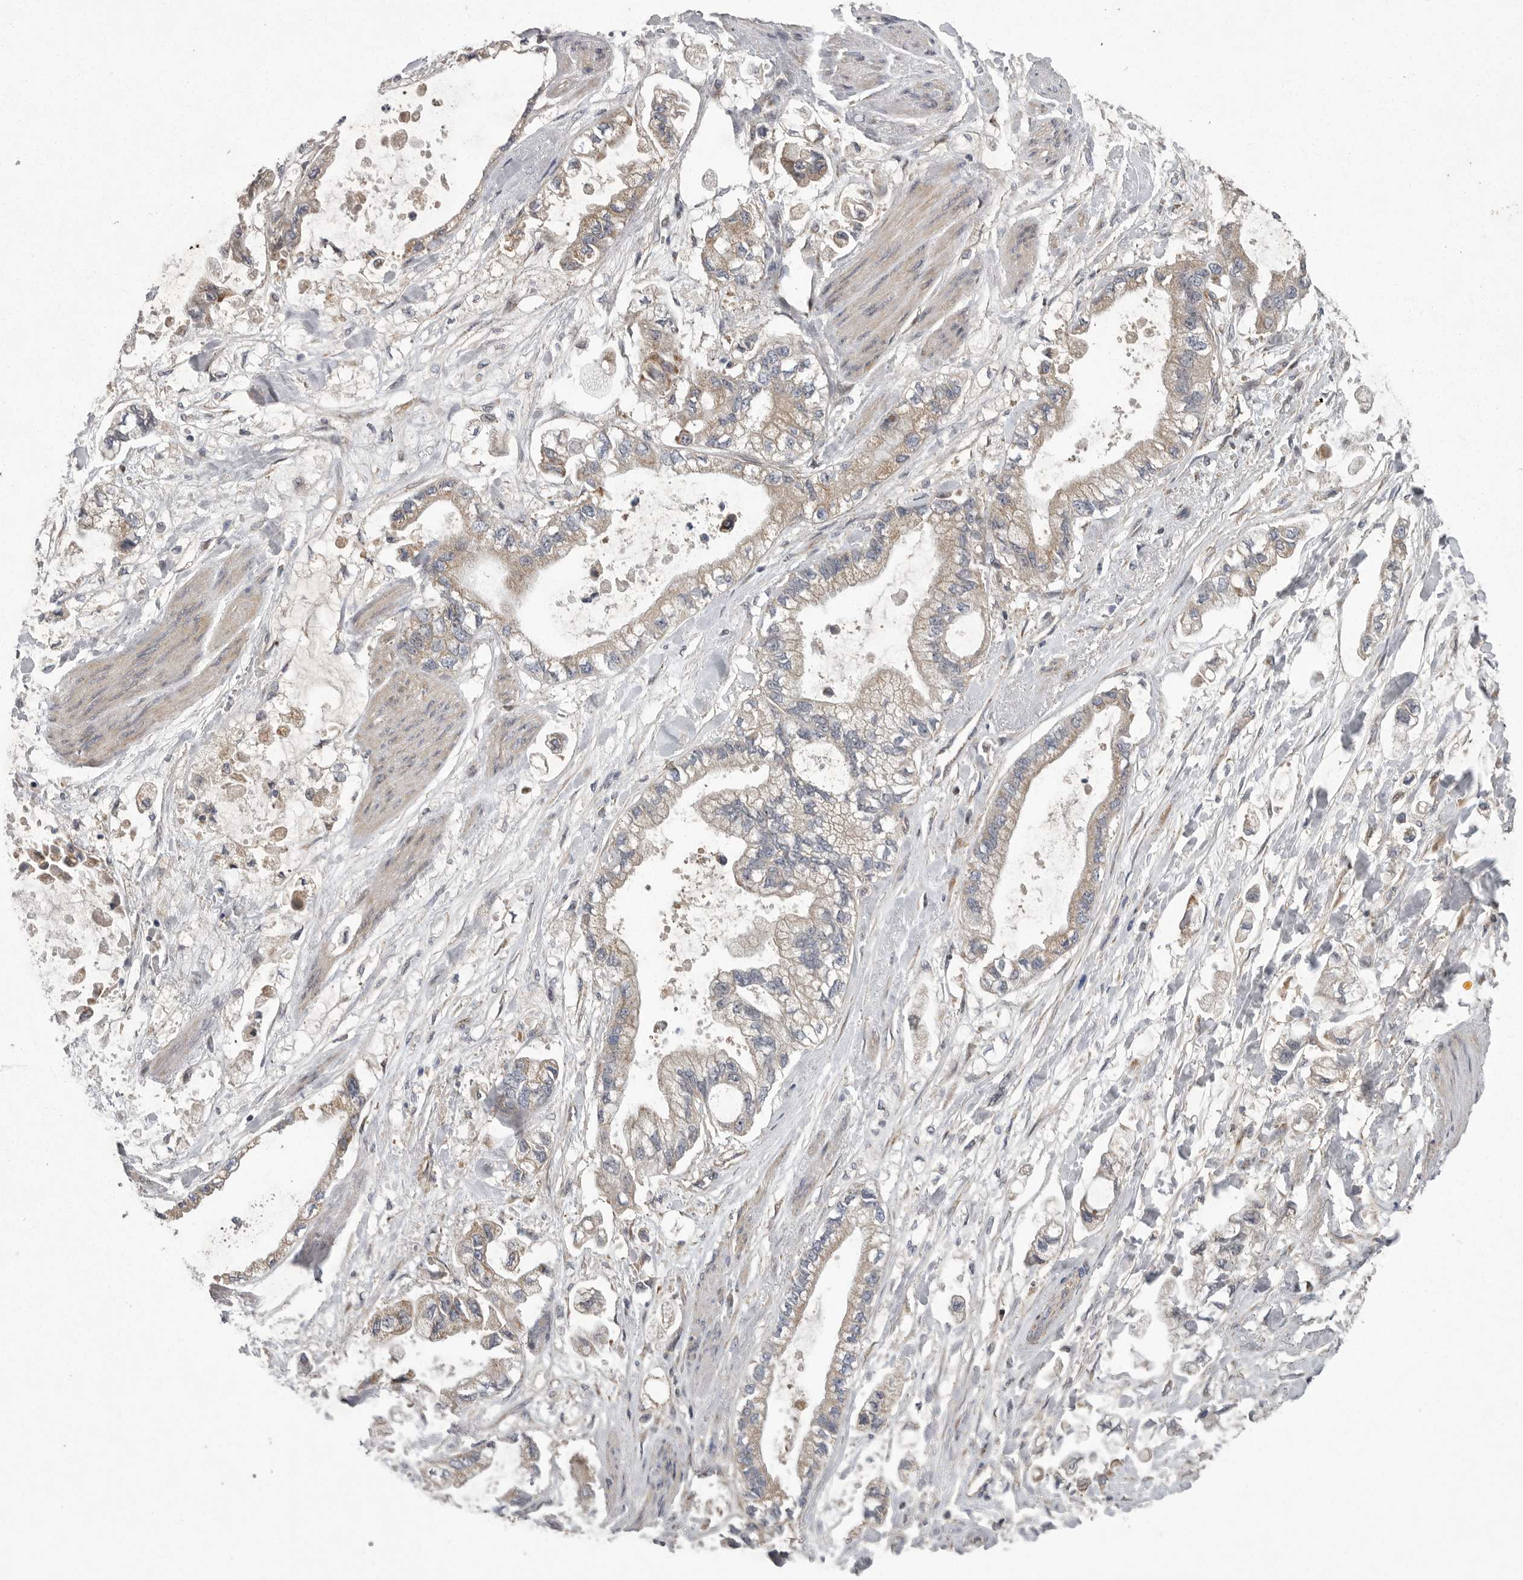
{"staining": {"intensity": "weak", "quantity": "<25%", "location": "cytoplasmic/membranous"}, "tissue": "stomach cancer", "cell_type": "Tumor cells", "image_type": "cancer", "snomed": [{"axis": "morphology", "description": "Normal tissue, NOS"}, {"axis": "morphology", "description": "Adenocarcinoma, NOS"}, {"axis": "topography", "description": "Stomach"}], "caption": "A high-resolution photomicrograph shows immunohistochemistry staining of stomach cancer, which demonstrates no significant staining in tumor cells.", "gene": "CRP", "patient": {"sex": "male", "age": 62}}